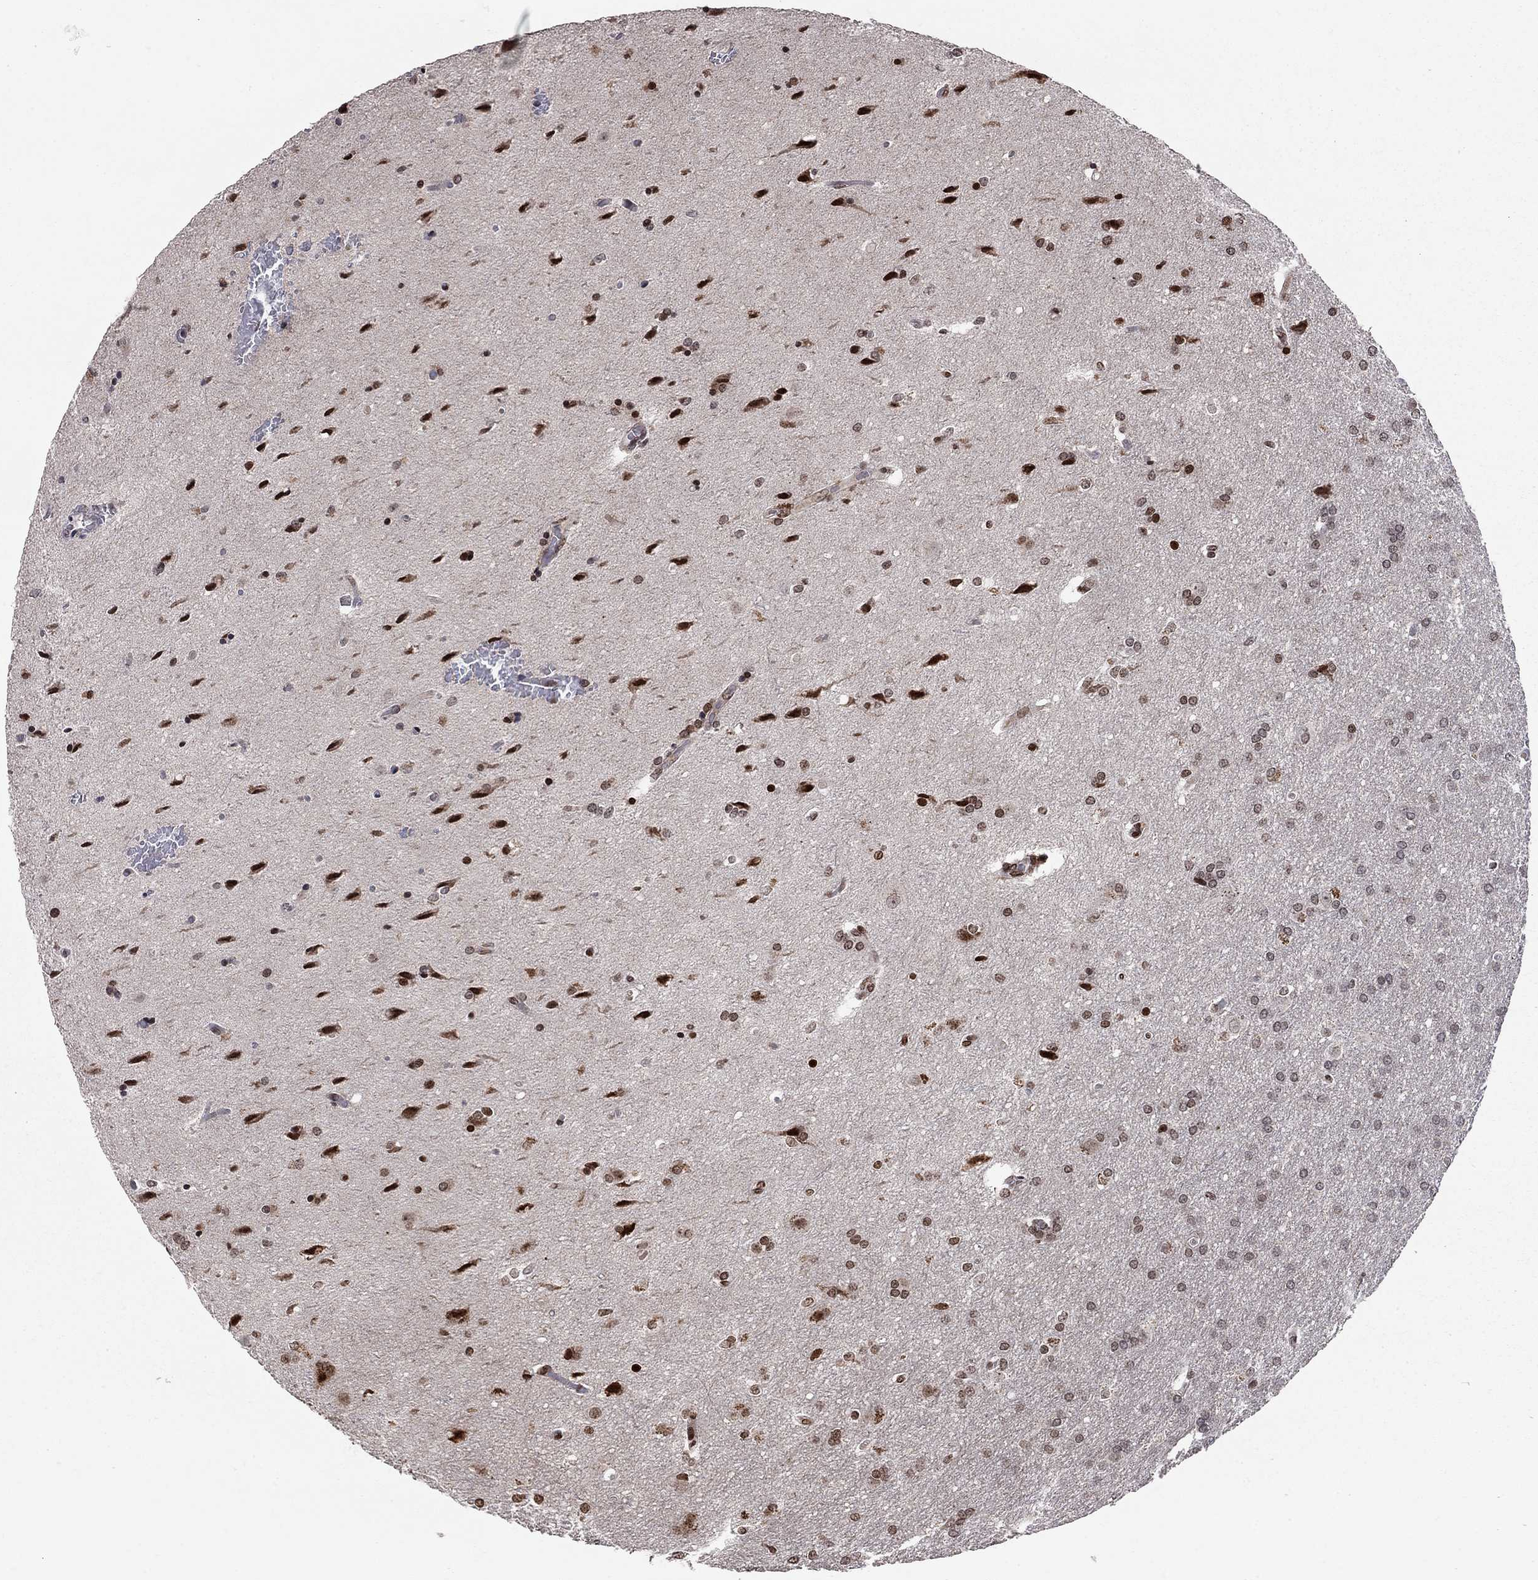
{"staining": {"intensity": "strong", "quantity": "25%-75%", "location": "nuclear"}, "tissue": "glioma", "cell_type": "Tumor cells", "image_type": "cancer", "snomed": [{"axis": "morphology", "description": "Glioma, malignant, Low grade"}, {"axis": "topography", "description": "Brain"}], "caption": "Approximately 25%-75% of tumor cells in human glioma reveal strong nuclear protein expression as visualized by brown immunohistochemical staining.", "gene": "HDAC3", "patient": {"sex": "female", "age": 32}}